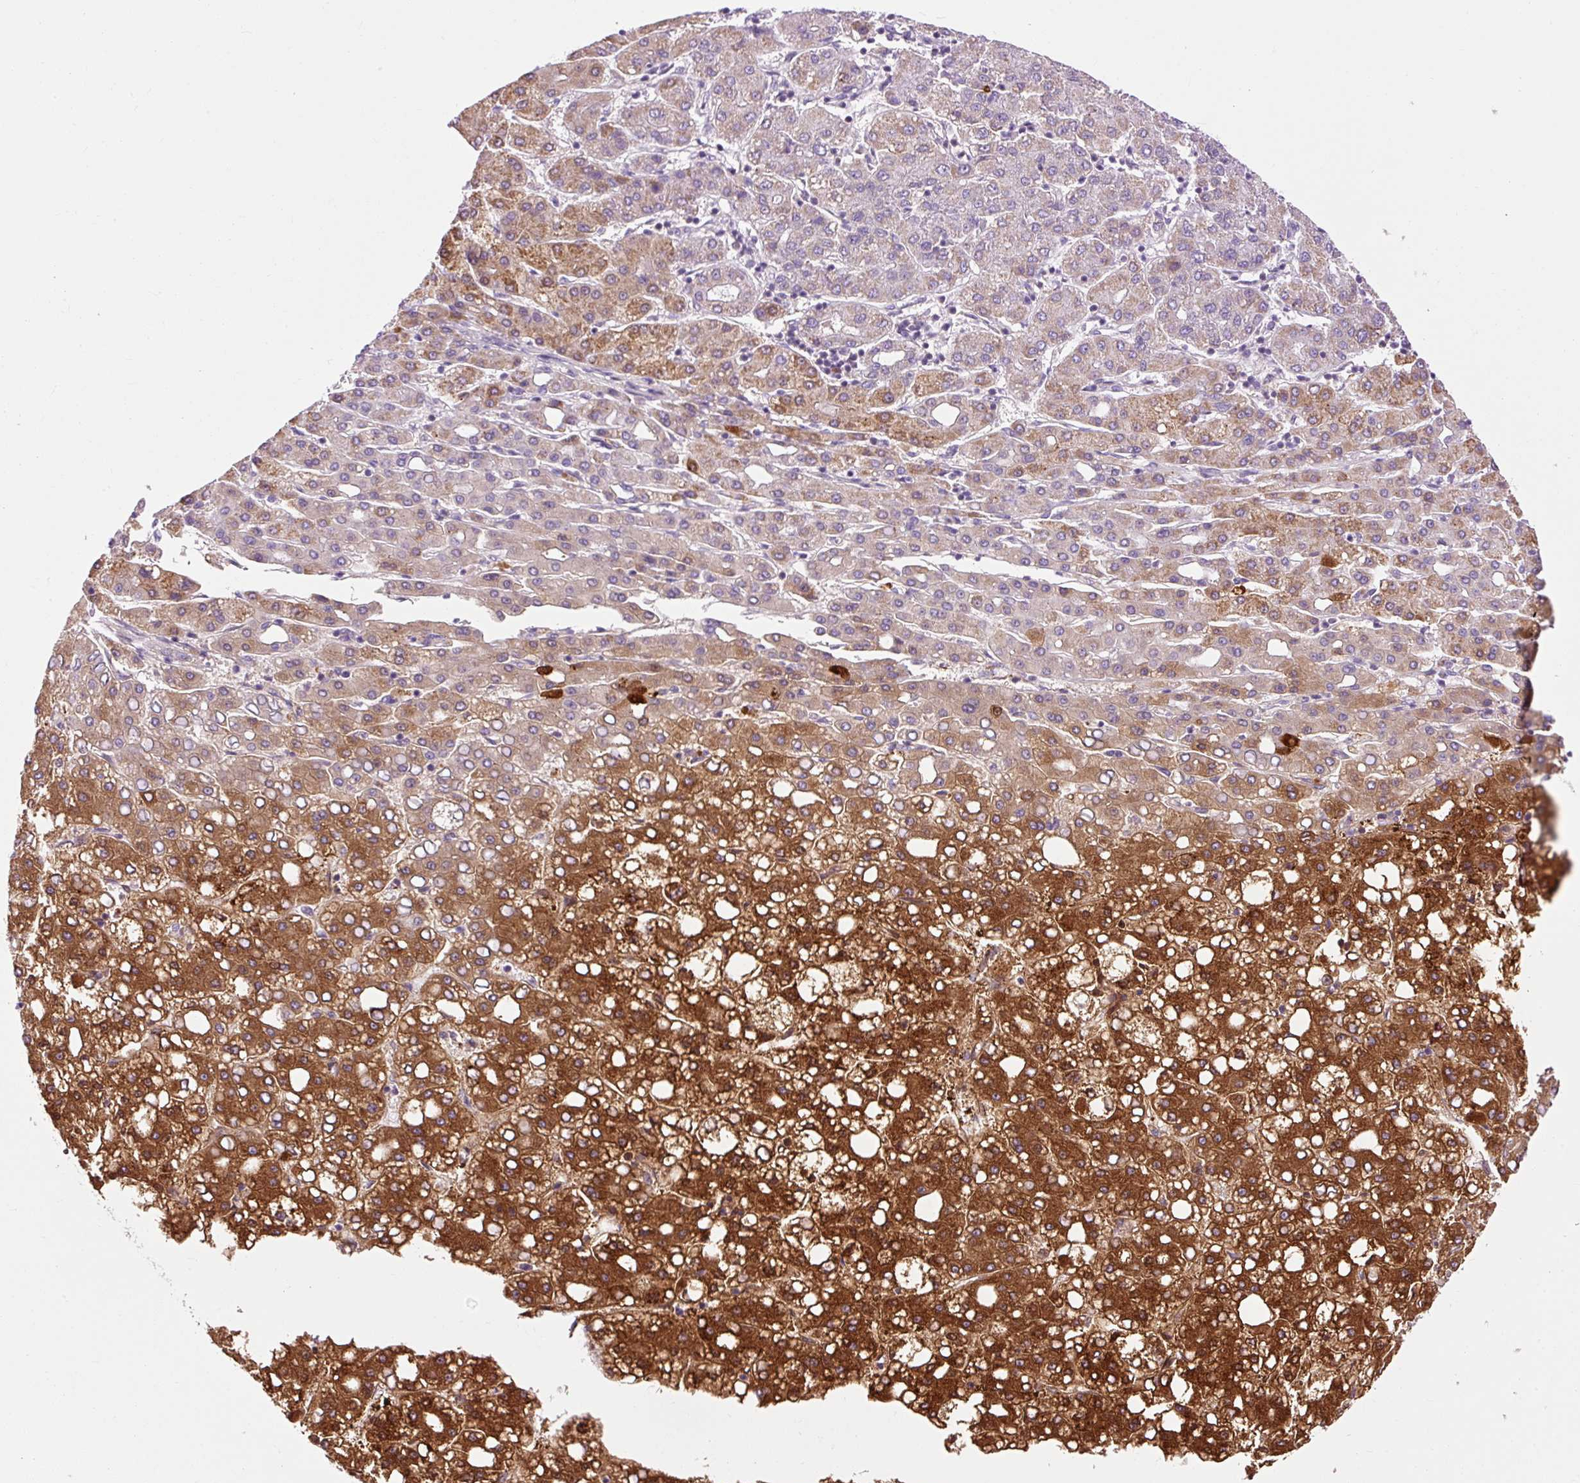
{"staining": {"intensity": "strong", "quantity": "25%-75%", "location": "cytoplasmic/membranous"}, "tissue": "liver cancer", "cell_type": "Tumor cells", "image_type": "cancer", "snomed": [{"axis": "morphology", "description": "Carcinoma, Hepatocellular, NOS"}, {"axis": "topography", "description": "Liver"}], "caption": "Liver hepatocellular carcinoma was stained to show a protein in brown. There is high levels of strong cytoplasmic/membranous staining in approximately 25%-75% of tumor cells.", "gene": "CD83", "patient": {"sex": "male", "age": 65}}